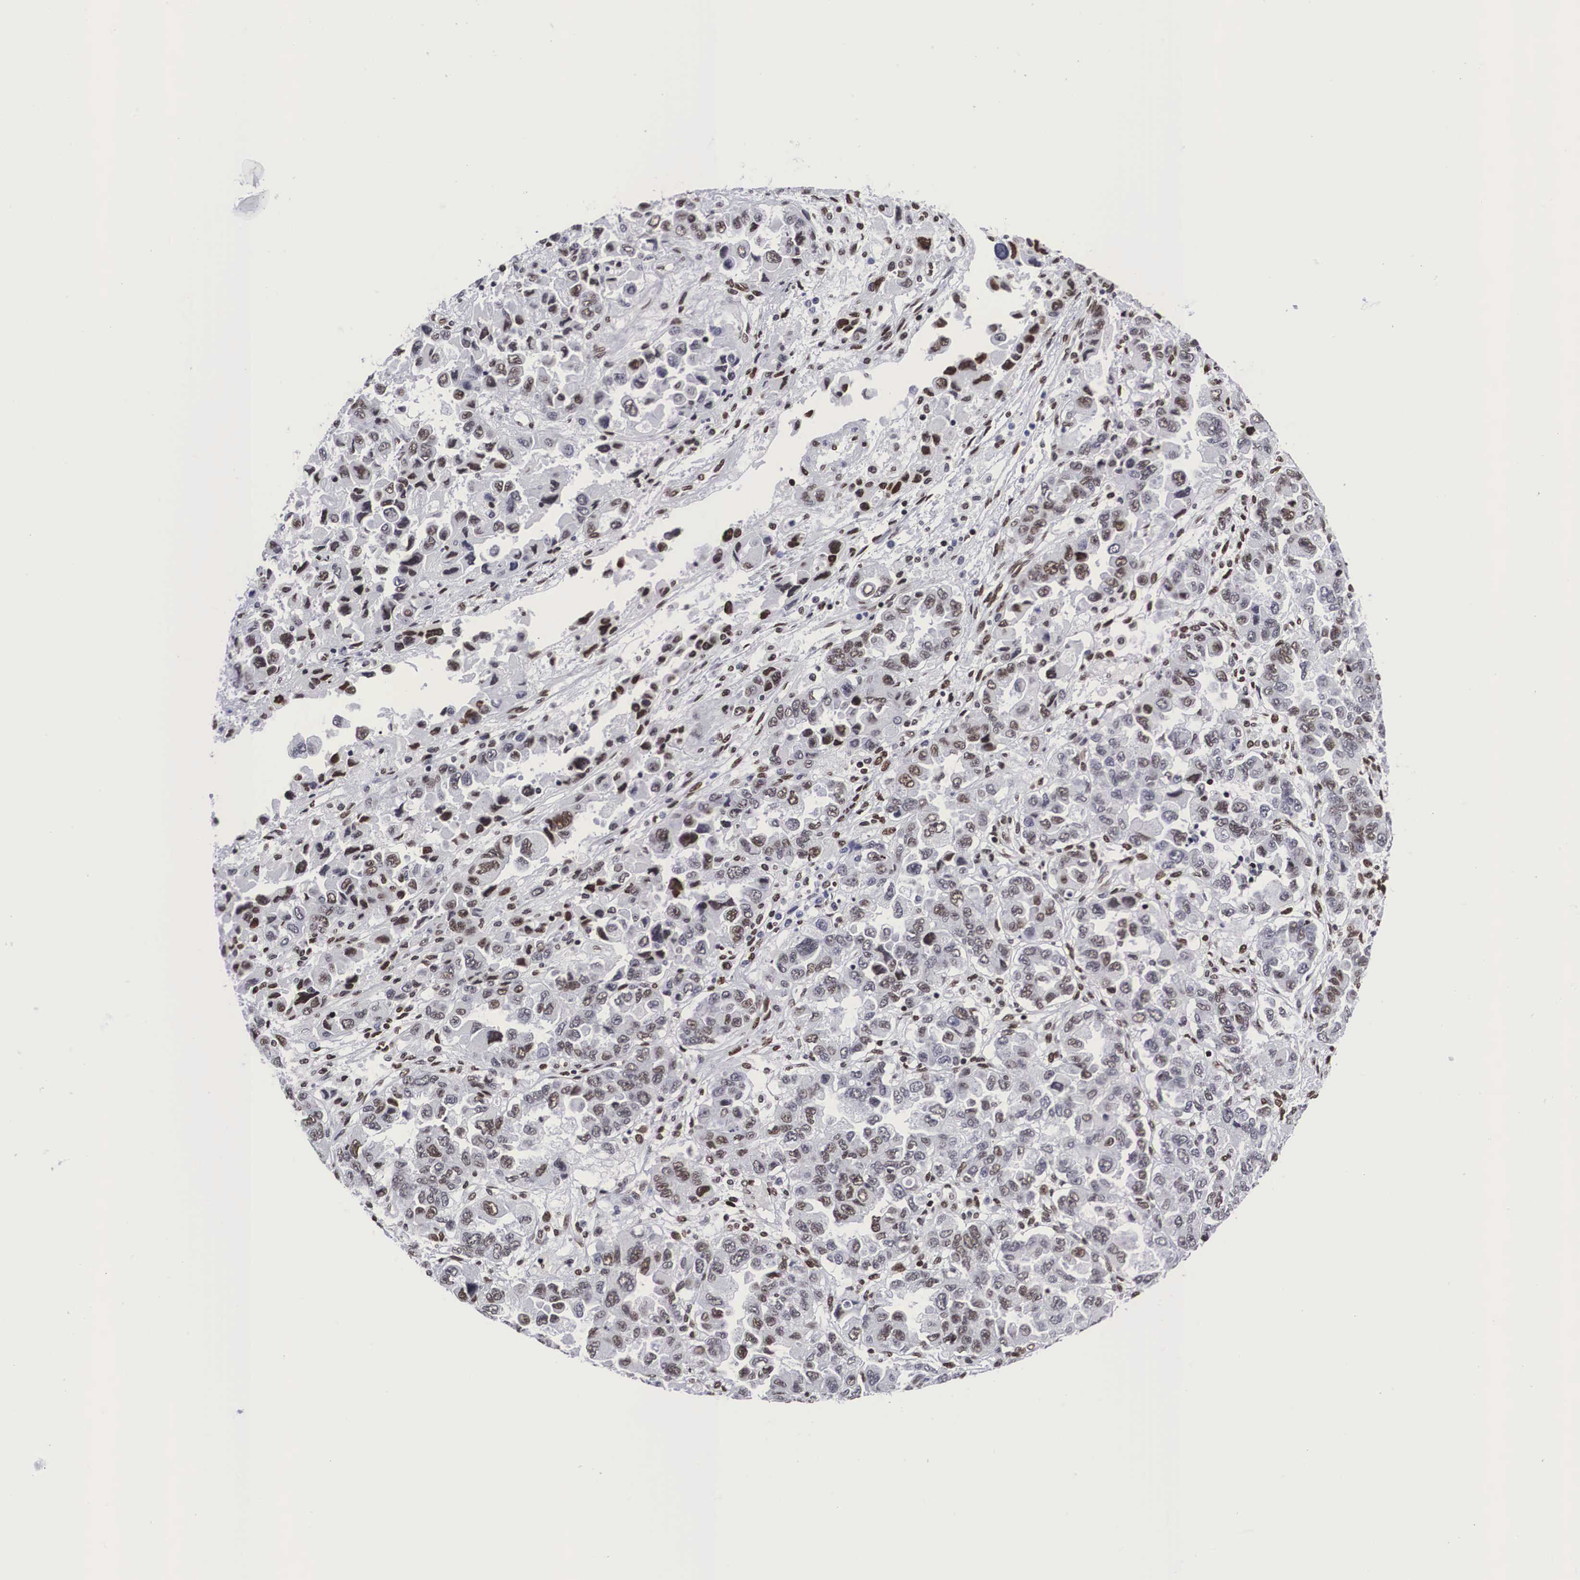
{"staining": {"intensity": "moderate", "quantity": "25%-75%", "location": "nuclear"}, "tissue": "ovarian cancer", "cell_type": "Tumor cells", "image_type": "cancer", "snomed": [{"axis": "morphology", "description": "Cystadenocarcinoma, serous, NOS"}, {"axis": "topography", "description": "Ovary"}], "caption": "Ovarian serous cystadenocarcinoma stained for a protein (brown) shows moderate nuclear positive staining in about 25%-75% of tumor cells.", "gene": "MECP2", "patient": {"sex": "female", "age": 84}}